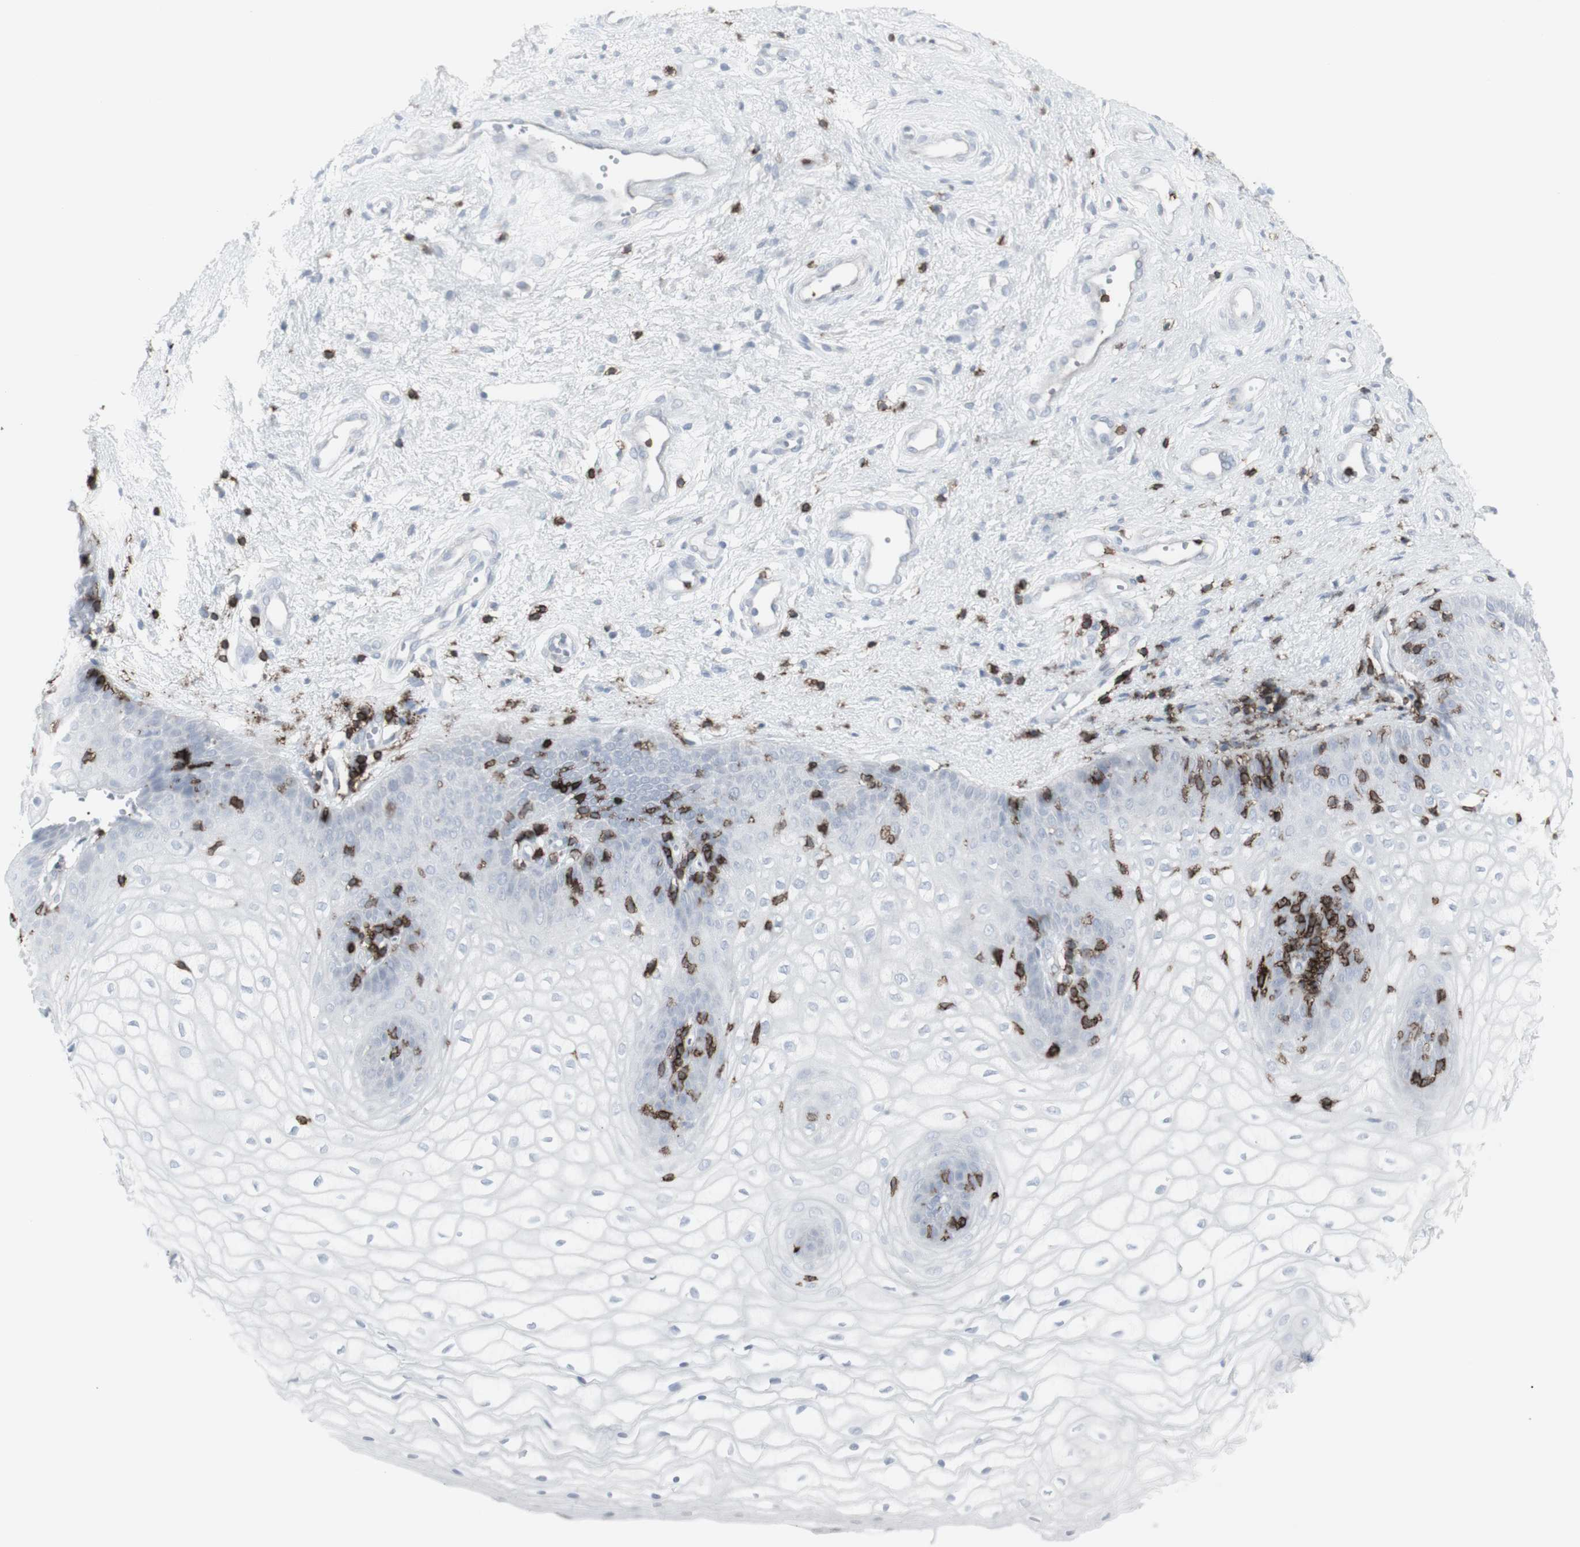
{"staining": {"intensity": "negative", "quantity": "none", "location": "none"}, "tissue": "vagina", "cell_type": "Squamous epithelial cells", "image_type": "normal", "snomed": [{"axis": "morphology", "description": "Normal tissue, NOS"}, {"axis": "topography", "description": "Vagina"}], "caption": "A high-resolution photomicrograph shows immunohistochemistry staining of unremarkable vagina, which reveals no significant expression in squamous epithelial cells. Nuclei are stained in blue.", "gene": "CD247", "patient": {"sex": "female", "age": 34}}